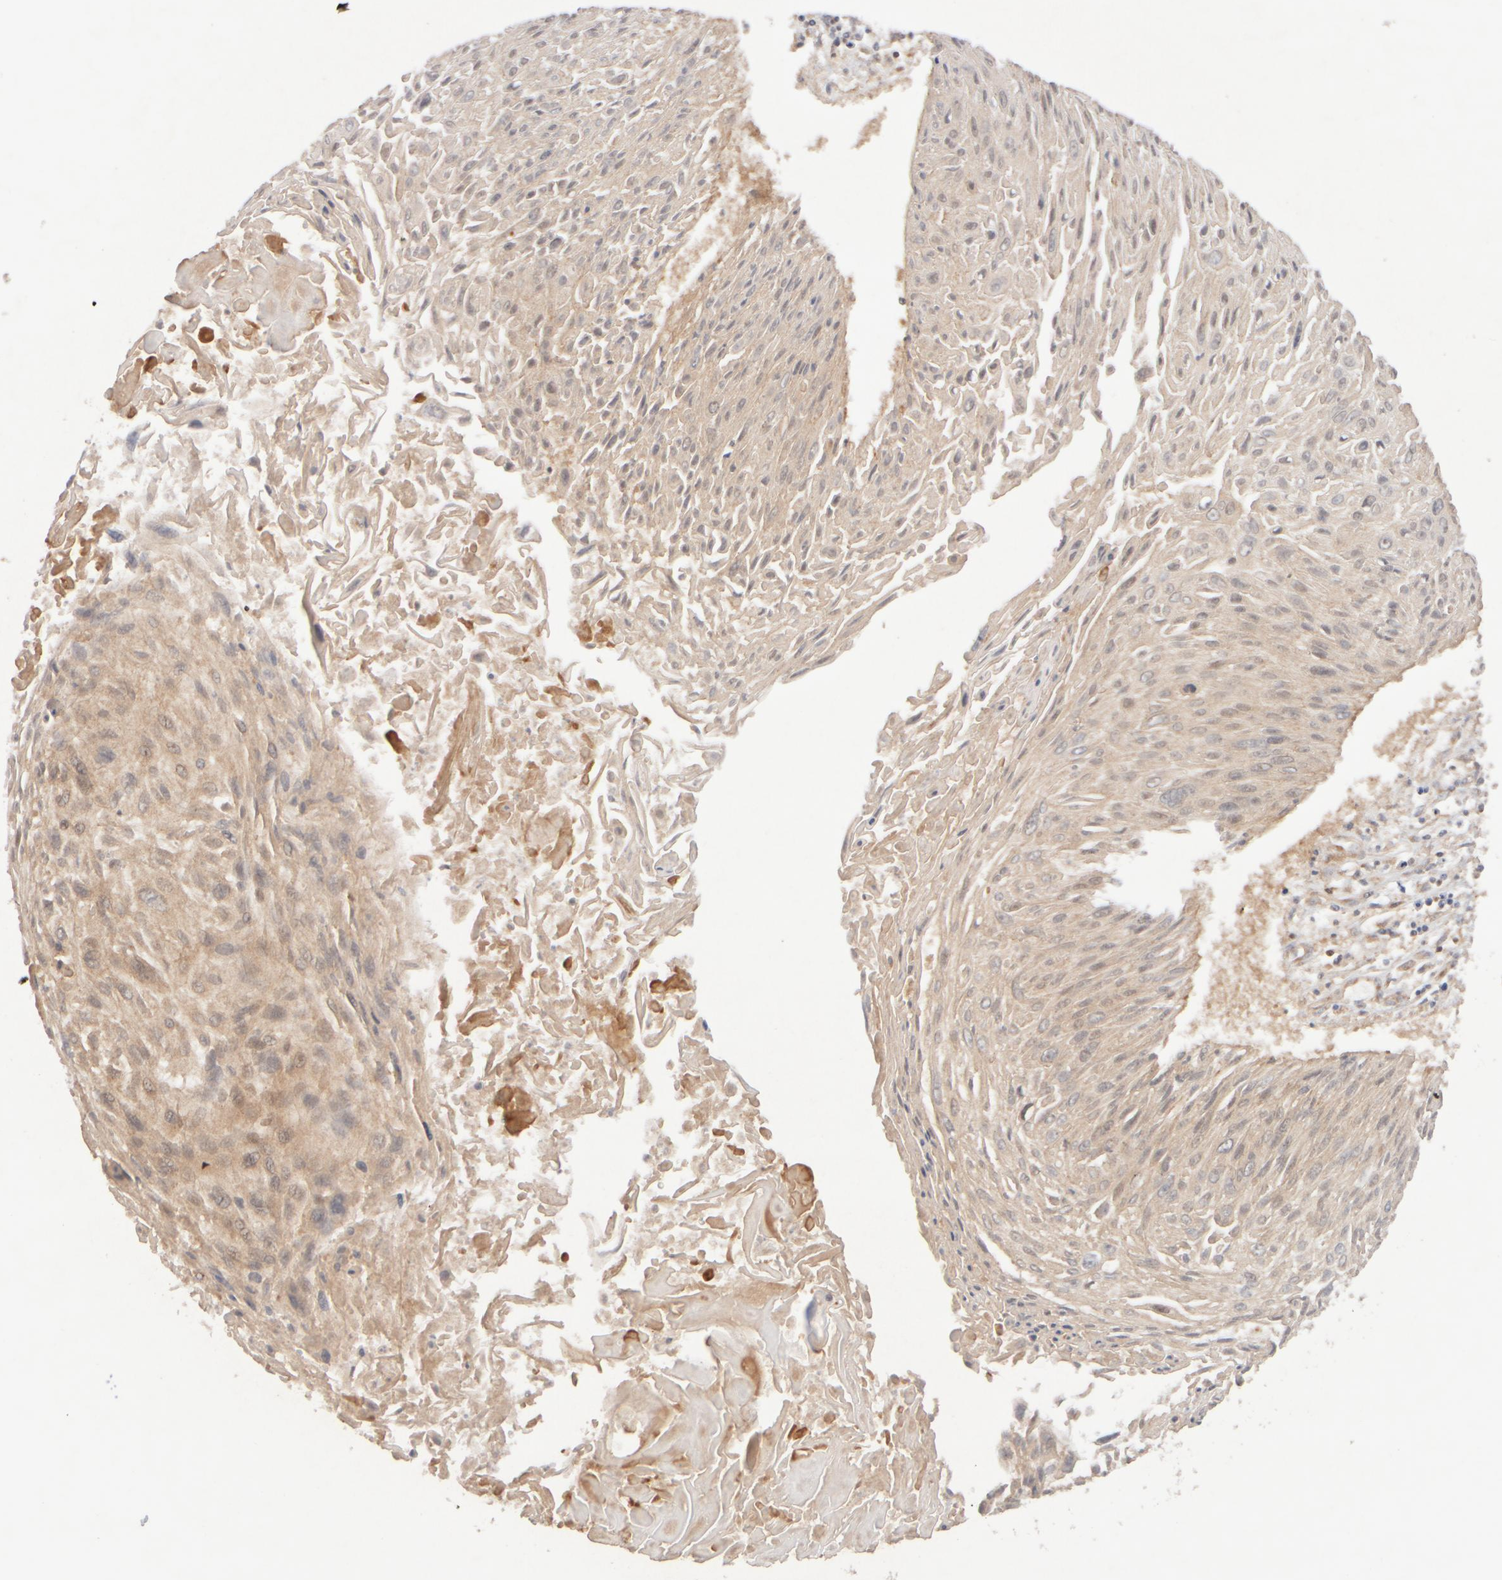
{"staining": {"intensity": "weak", "quantity": "<25%", "location": "cytoplasmic/membranous"}, "tissue": "cervical cancer", "cell_type": "Tumor cells", "image_type": "cancer", "snomed": [{"axis": "morphology", "description": "Squamous cell carcinoma, NOS"}, {"axis": "topography", "description": "Cervix"}], "caption": "The IHC photomicrograph has no significant staining in tumor cells of cervical cancer tissue.", "gene": "RABEP1", "patient": {"sex": "female", "age": 51}}